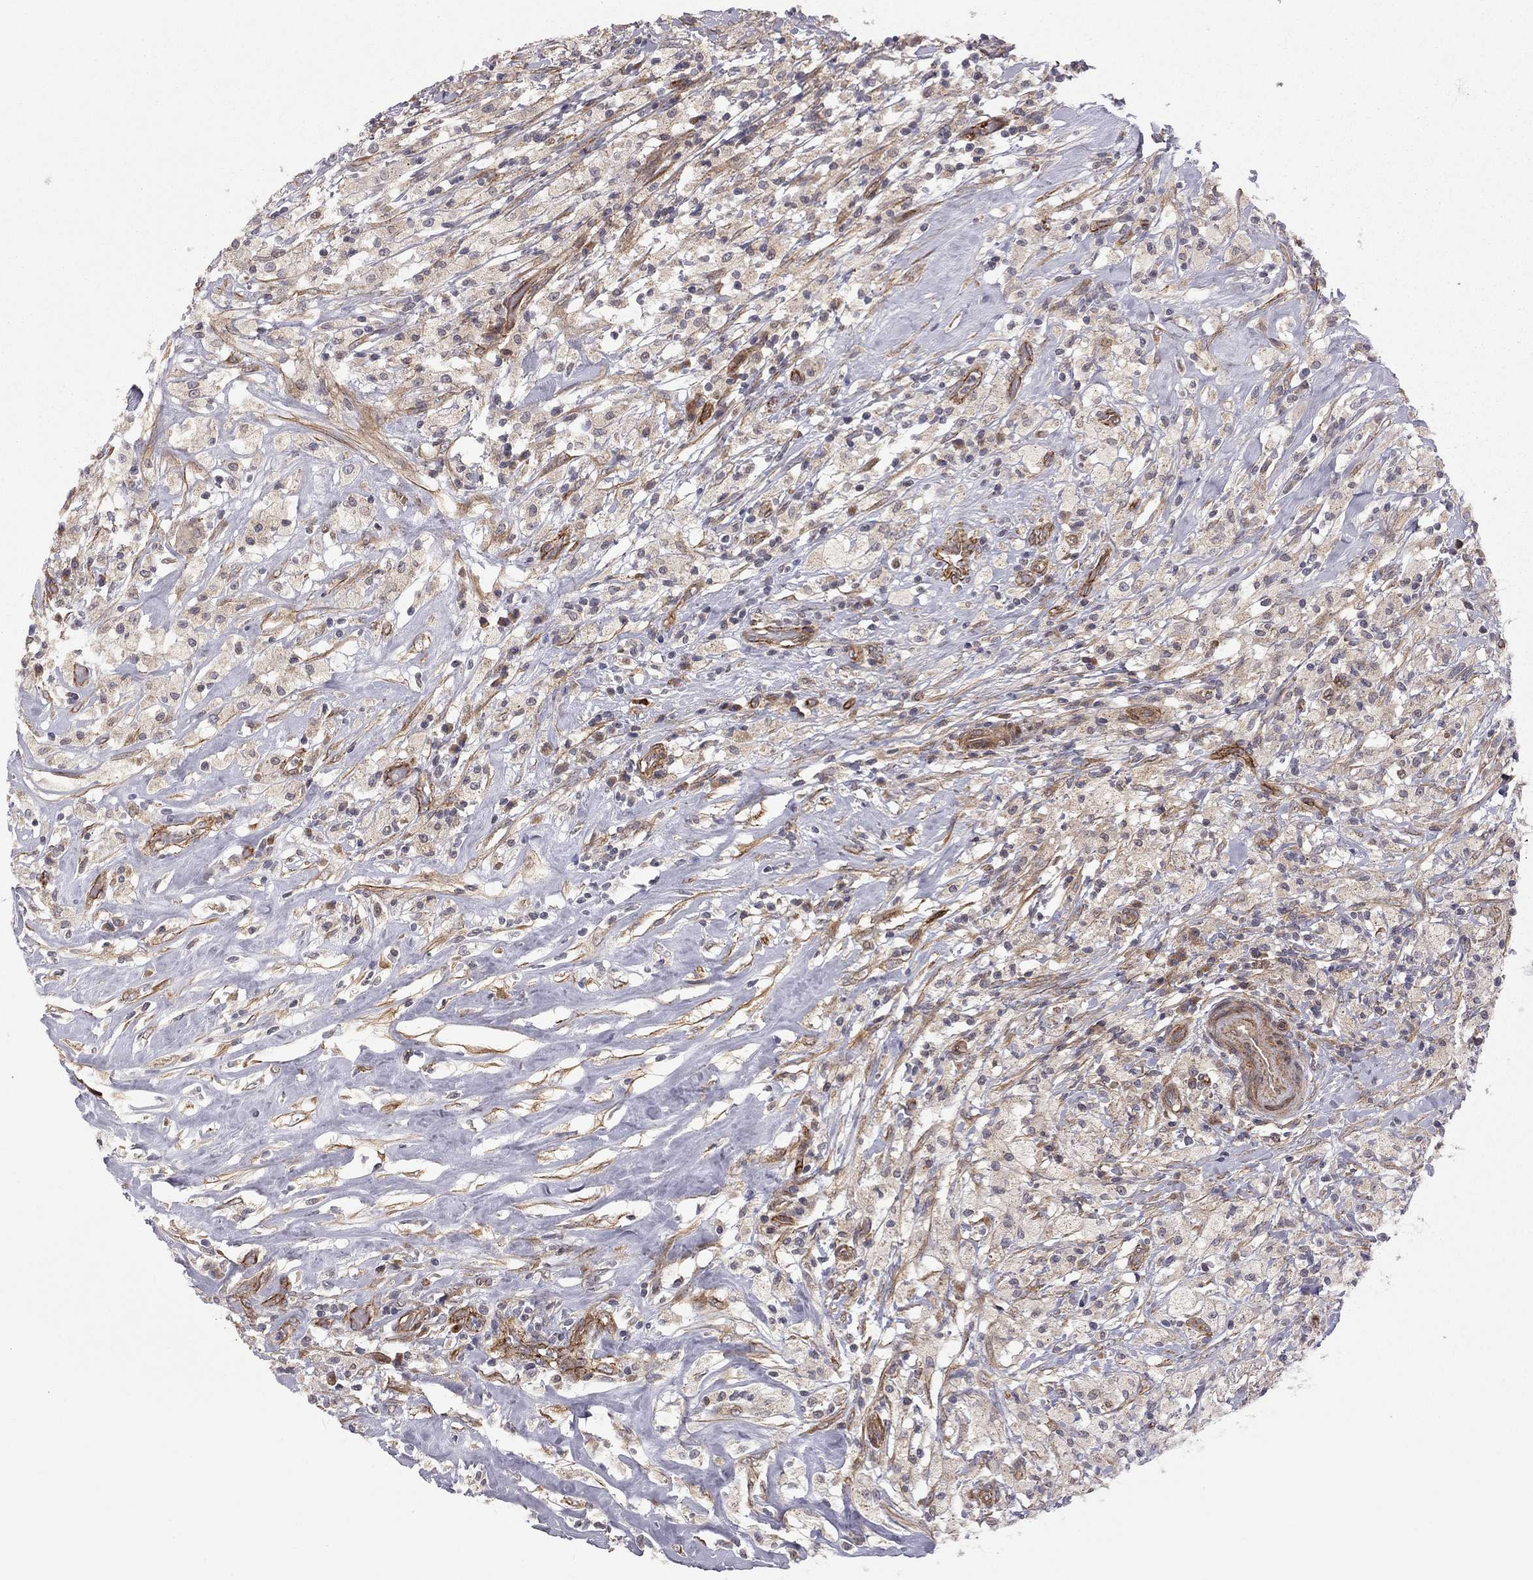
{"staining": {"intensity": "weak", "quantity": "25%-75%", "location": "cytoplasmic/membranous"}, "tissue": "testis cancer", "cell_type": "Tumor cells", "image_type": "cancer", "snomed": [{"axis": "morphology", "description": "Necrosis, NOS"}, {"axis": "morphology", "description": "Carcinoma, Embryonal, NOS"}, {"axis": "topography", "description": "Testis"}], "caption": "Brown immunohistochemical staining in testis embryonal carcinoma shows weak cytoplasmic/membranous staining in about 25%-75% of tumor cells.", "gene": "EXOC3L2", "patient": {"sex": "male", "age": 19}}